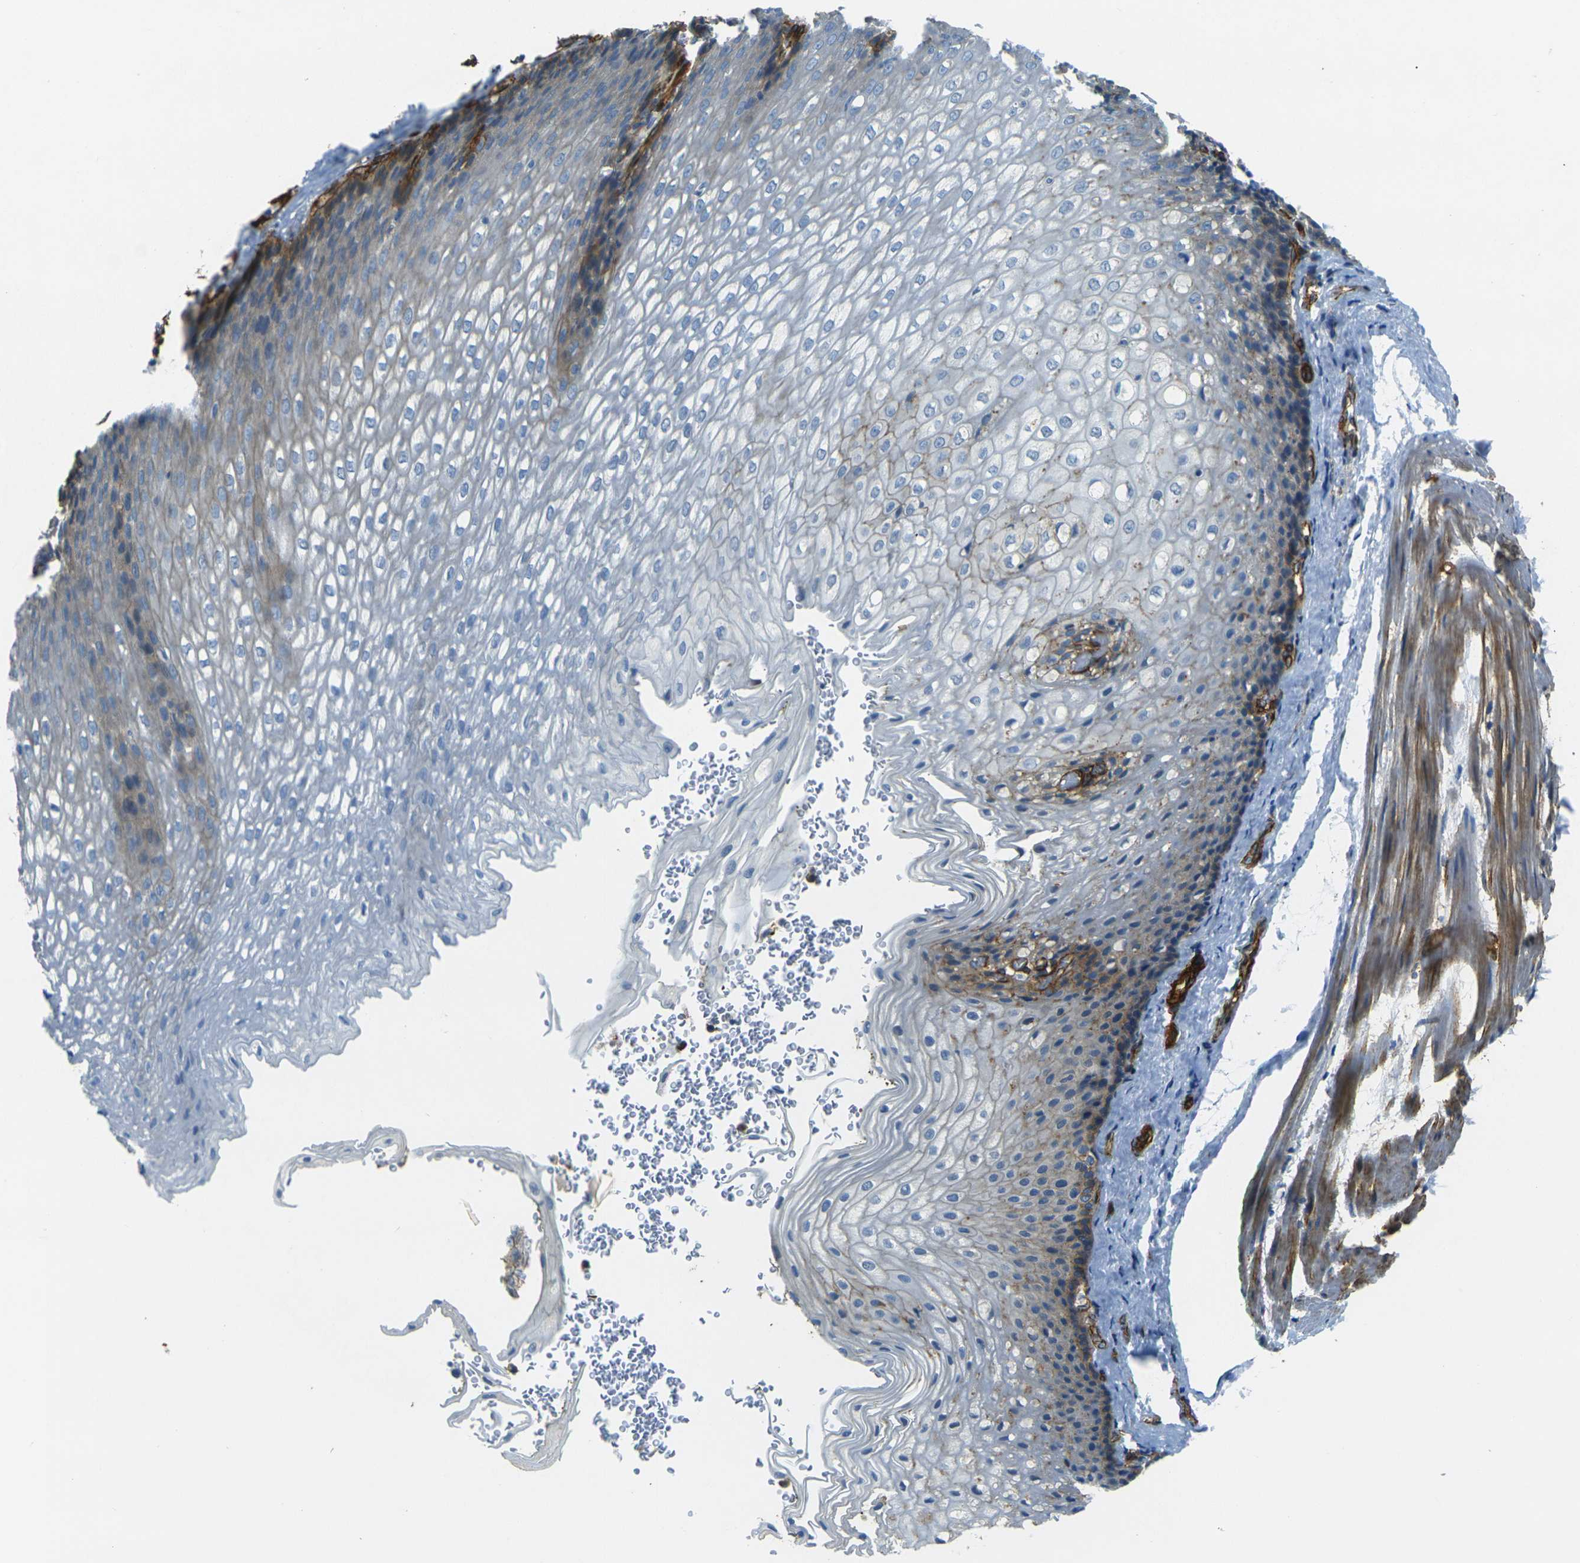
{"staining": {"intensity": "moderate", "quantity": "<25%", "location": "cytoplasmic/membranous"}, "tissue": "esophagus", "cell_type": "Squamous epithelial cells", "image_type": "normal", "snomed": [{"axis": "morphology", "description": "Normal tissue, NOS"}, {"axis": "topography", "description": "Esophagus"}], "caption": "This is a micrograph of immunohistochemistry staining of benign esophagus, which shows moderate expression in the cytoplasmic/membranous of squamous epithelial cells.", "gene": "EPHA7", "patient": {"sex": "male", "age": 48}}